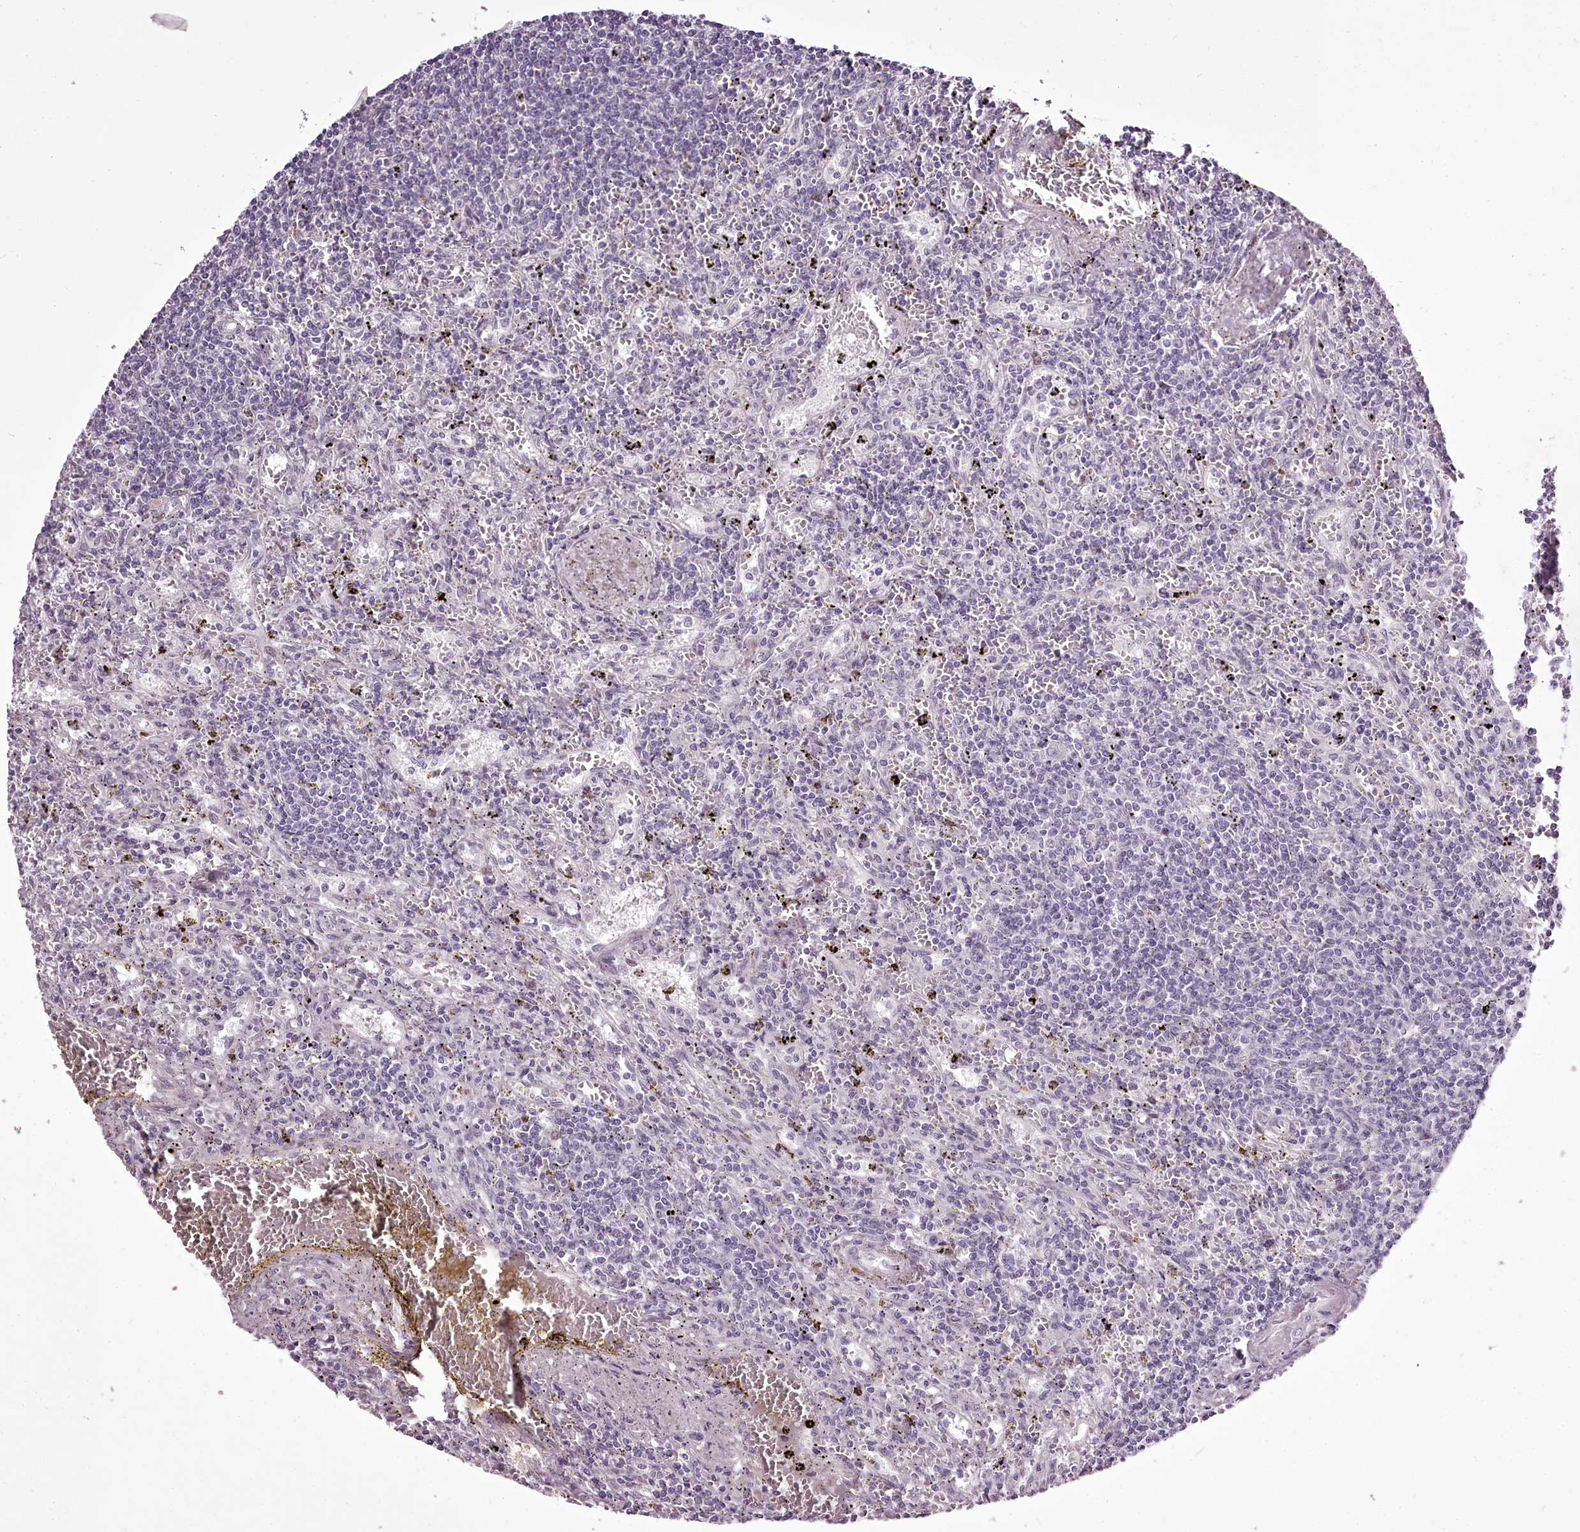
{"staining": {"intensity": "negative", "quantity": "none", "location": "none"}, "tissue": "lymphoma", "cell_type": "Tumor cells", "image_type": "cancer", "snomed": [{"axis": "morphology", "description": "Malignant lymphoma, non-Hodgkin's type, Low grade"}, {"axis": "topography", "description": "Spleen"}], "caption": "Immunohistochemical staining of malignant lymphoma, non-Hodgkin's type (low-grade) exhibits no significant positivity in tumor cells.", "gene": "C1orf56", "patient": {"sex": "male", "age": 76}}